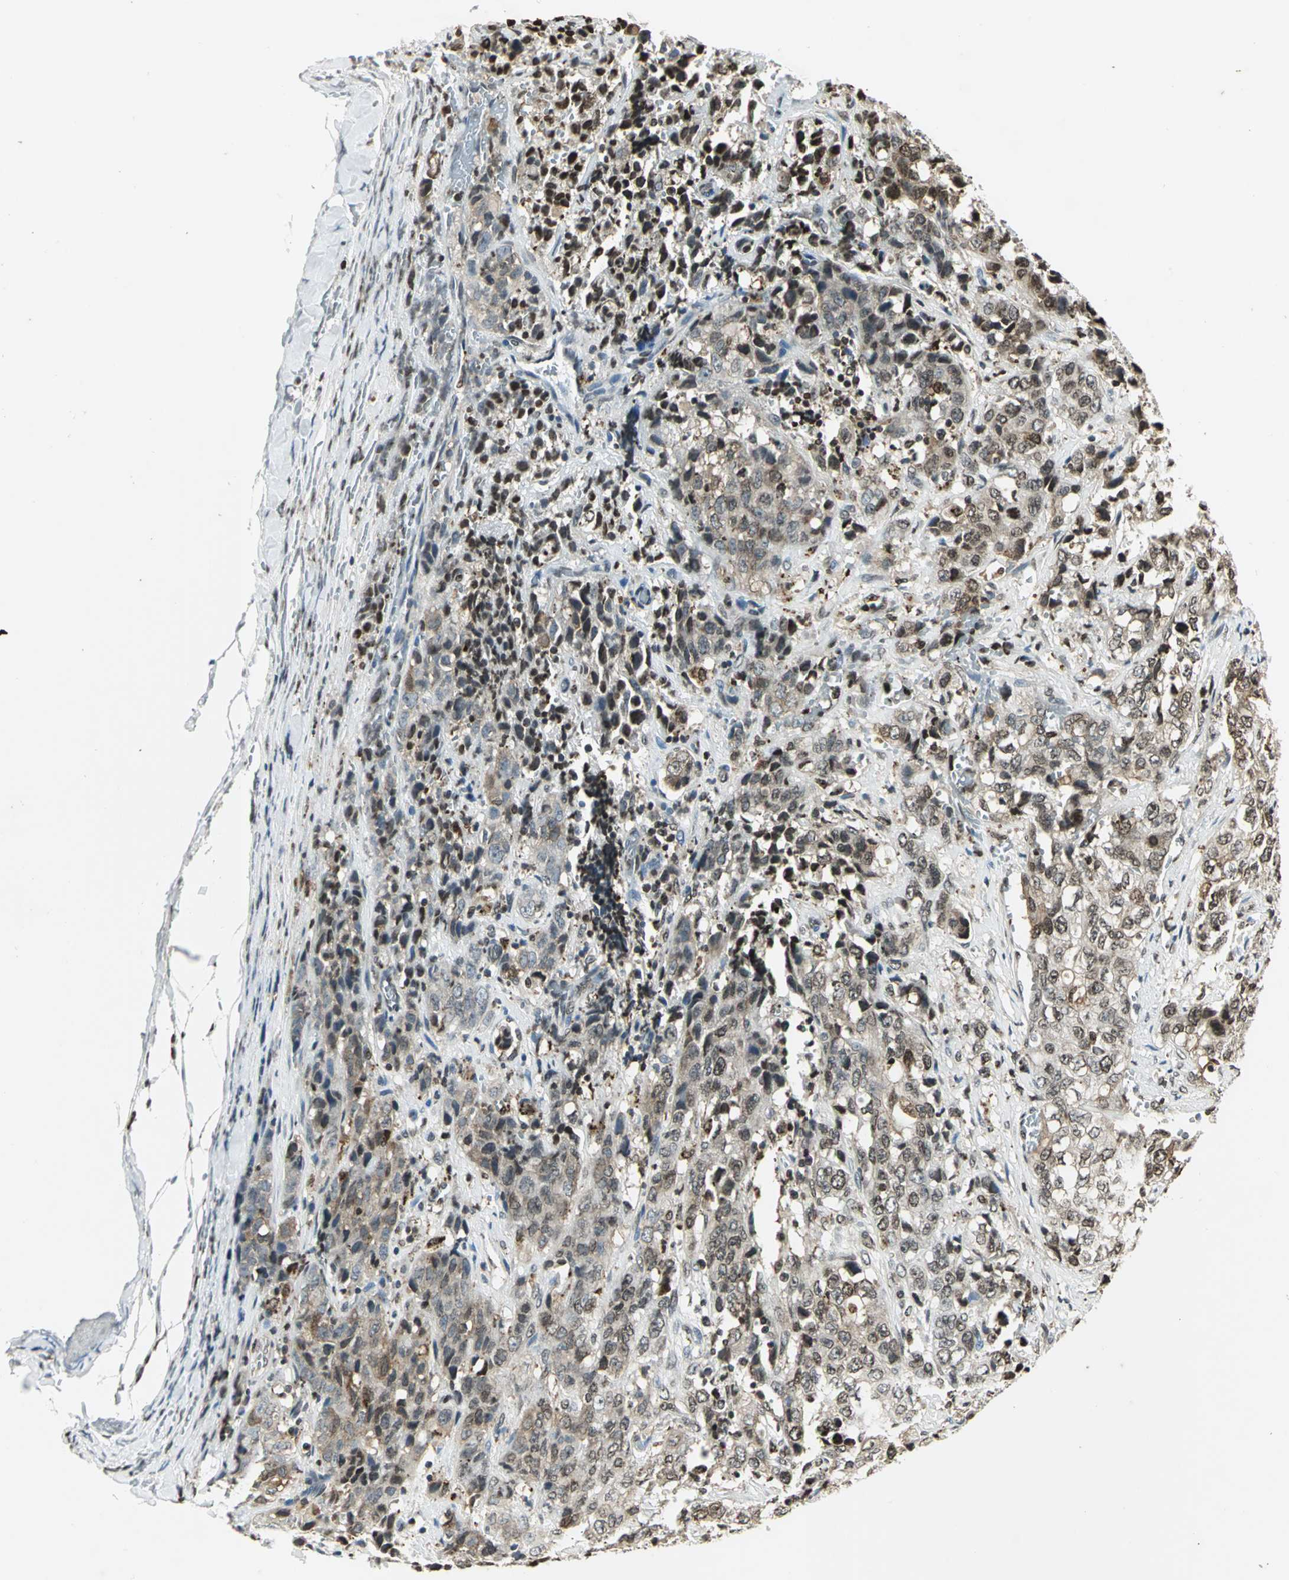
{"staining": {"intensity": "weak", "quantity": "25%-75%", "location": "cytoplasmic/membranous,nuclear"}, "tissue": "stomach cancer", "cell_type": "Tumor cells", "image_type": "cancer", "snomed": [{"axis": "morphology", "description": "Adenocarcinoma, NOS"}, {"axis": "topography", "description": "Stomach"}], "caption": "IHC photomicrograph of human stomach cancer (adenocarcinoma) stained for a protein (brown), which demonstrates low levels of weak cytoplasmic/membranous and nuclear expression in about 25%-75% of tumor cells.", "gene": "LGALS3", "patient": {"sex": "male", "age": 48}}